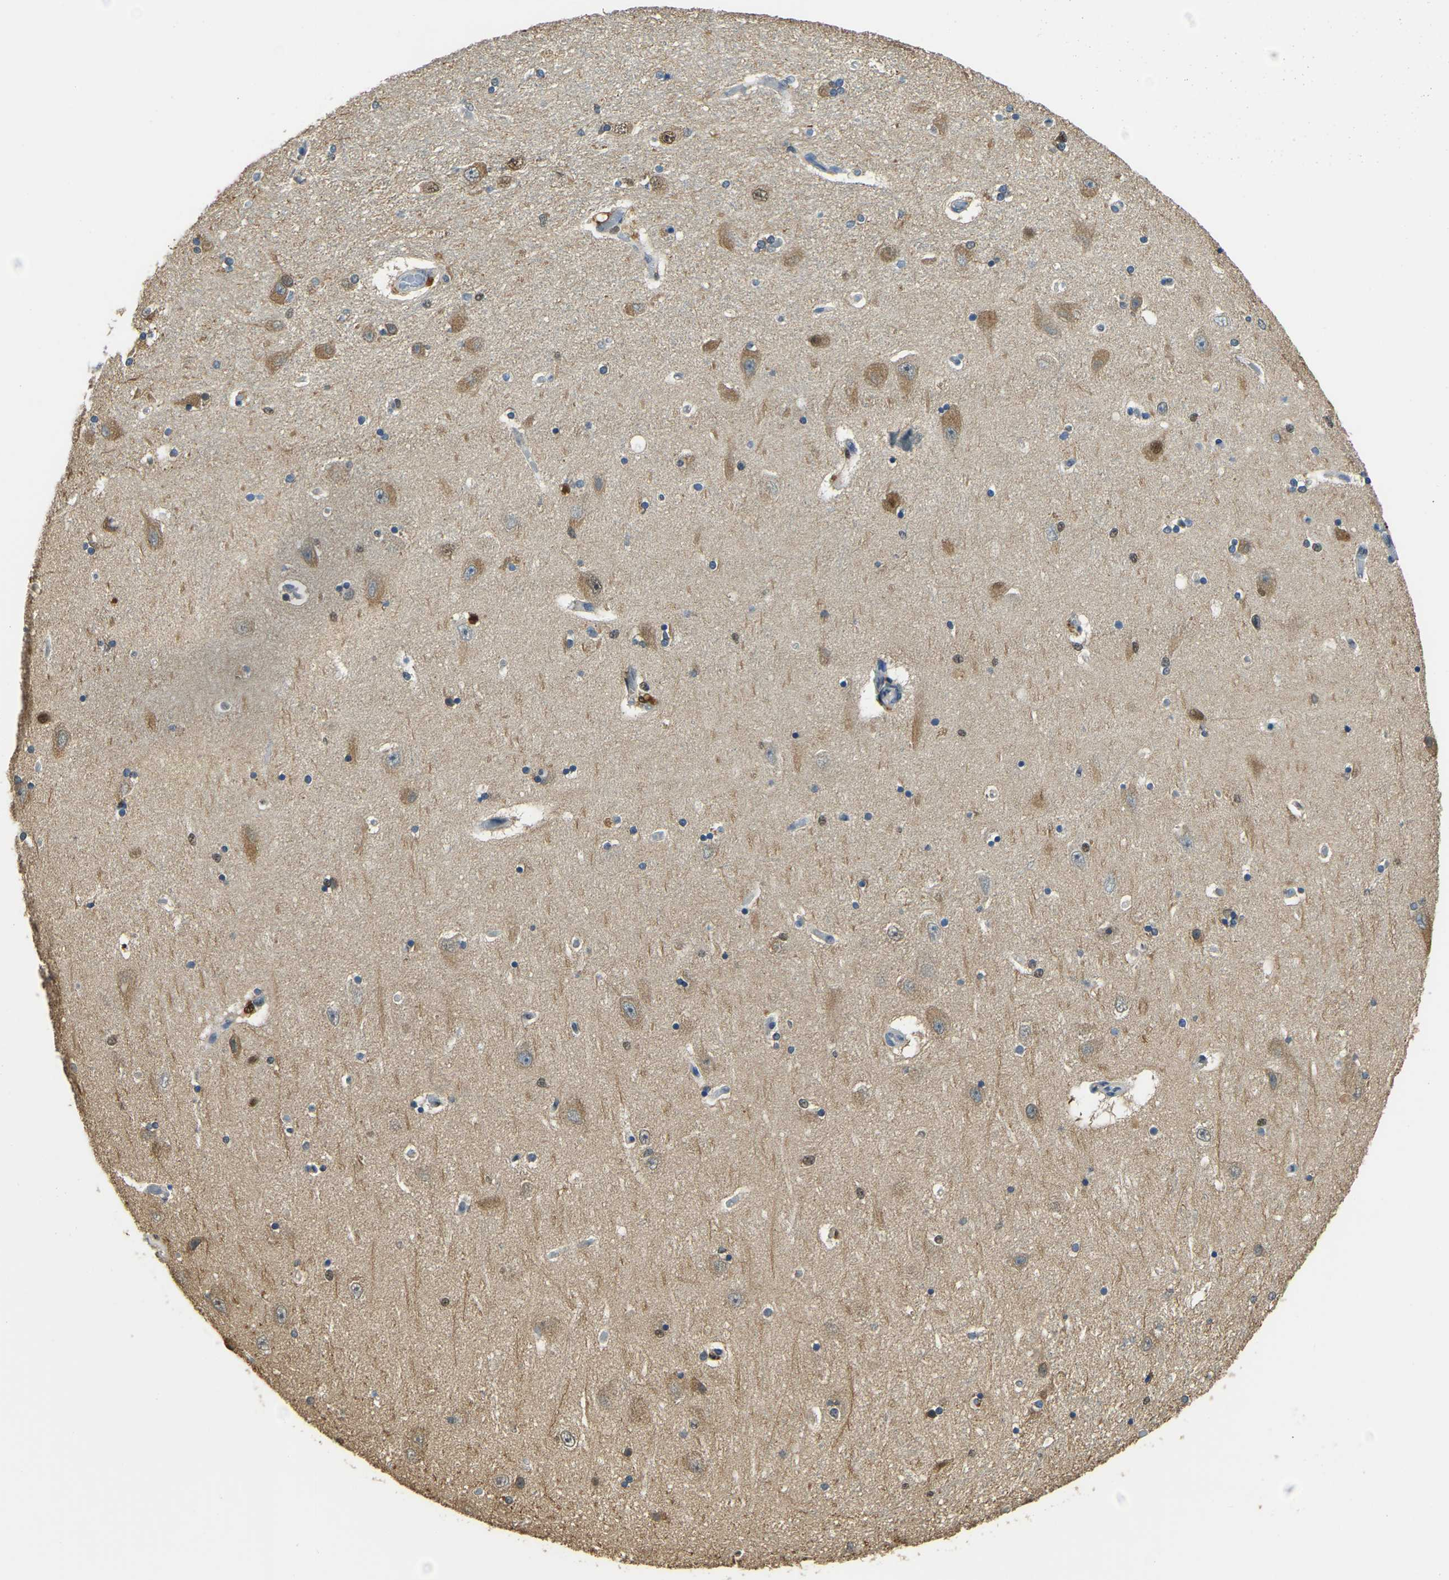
{"staining": {"intensity": "weak", "quantity": "<25%", "location": "cytoplasmic/membranous,nuclear"}, "tissue": "hippocampus", "cell_type": "Glial cells", "image_type": "normal", "snomed": [{"axis": "morphology", "description": "Normal tissue, NOS"}, {"axis": "topography", "description": "Hippocampus"}], "caption": "DAB (3,3'-diaminobenzidine) immunohistochemical staining of unremarkable hippocampus demonstrates no significant staining in glial cells. (IHC, brightfield microscopy, high magnification).", "gene": "NANS", "patient": {"sex": "female", "age": 54}}